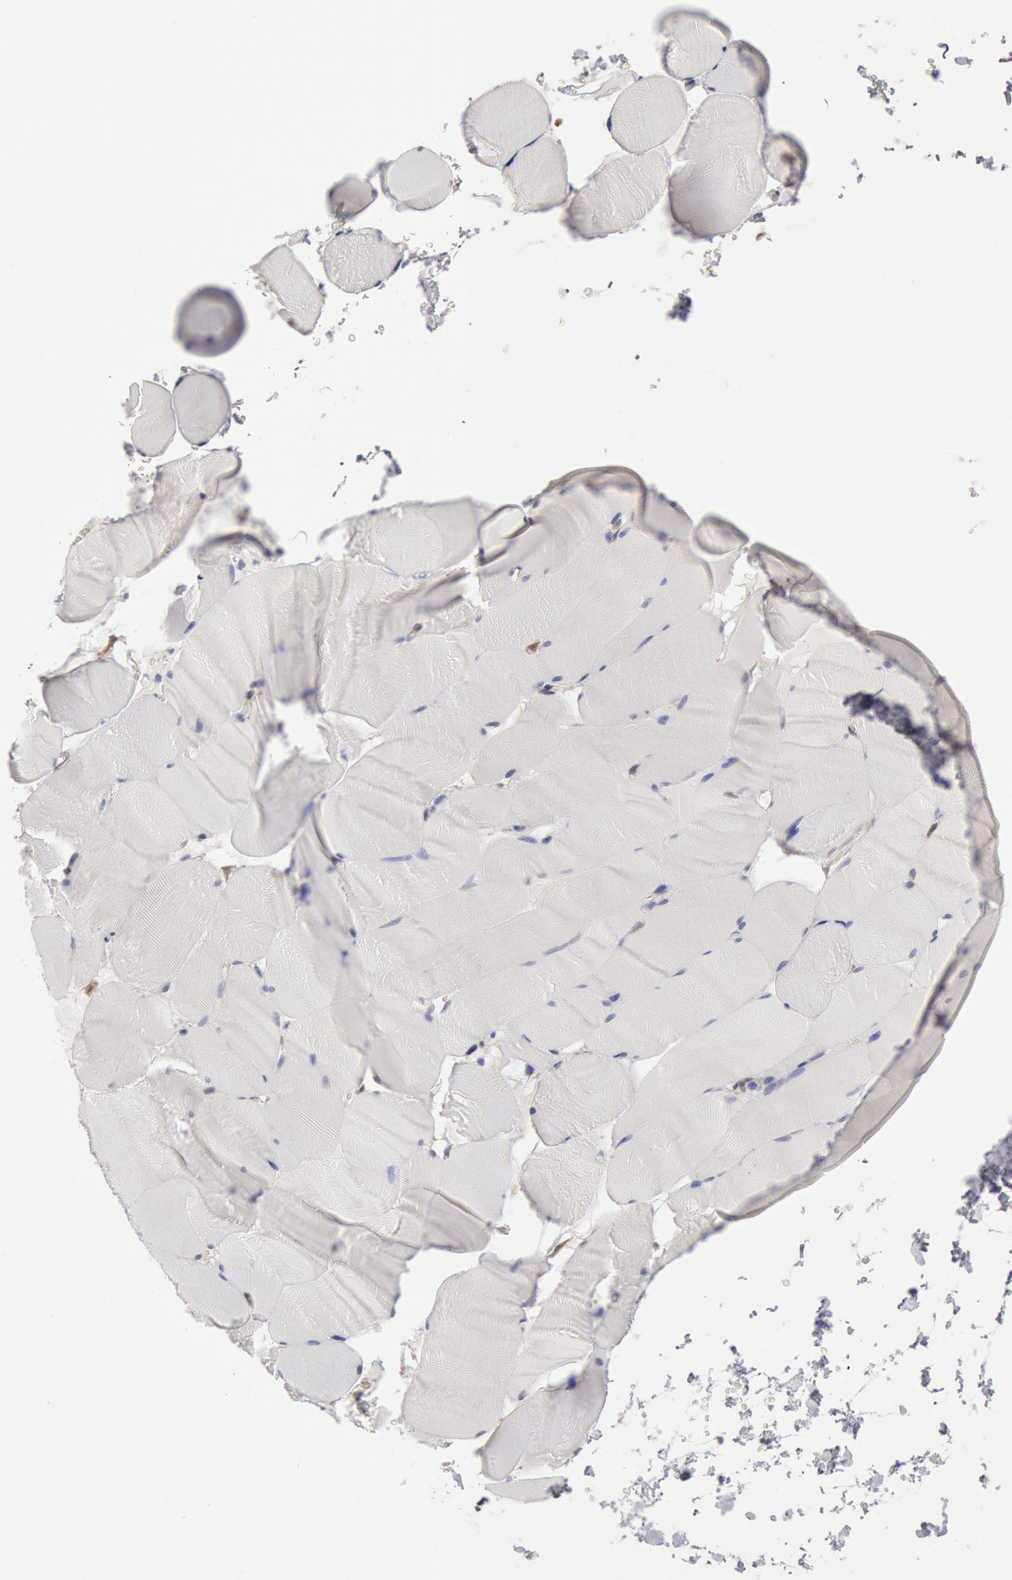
{"staining": {"intensity": "negative", "quantity": "none", "location": "none"}, "tissue": "skeletal muscle", "cell_type": "Myocytes", "image_type": "normal", "snomed": [{"axis": "morphology", "description": "Normal tissue, NOS"}, {"axis": "topography", "description": "Skeletal muscle"}], "caption": "Benign skeletal muscle was stained to show a protein in brown. There is no significant expression in myocytes.", "gene": "CCDC50", "patient": {"sex": "male", "age": 62}}